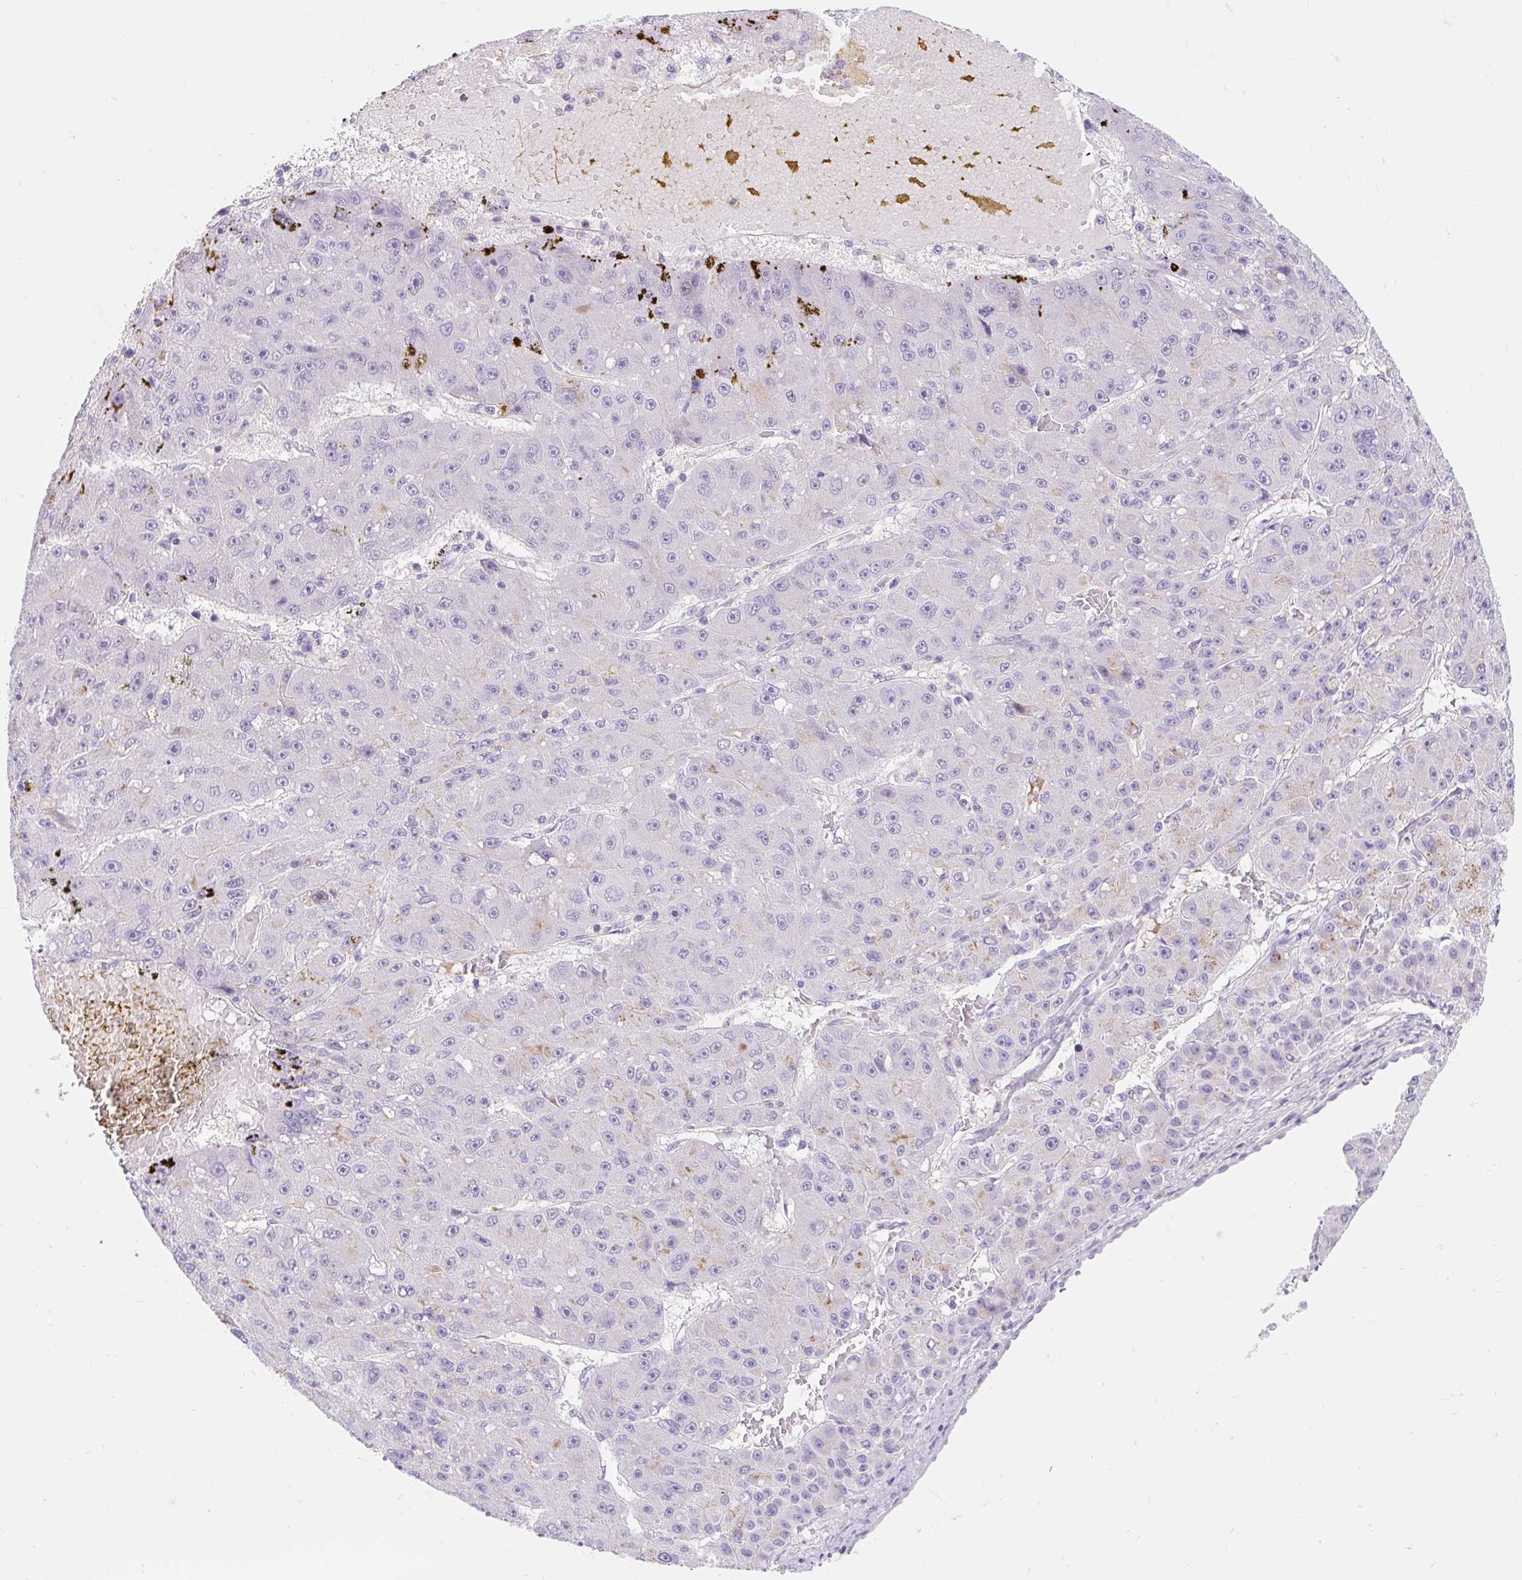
{"staining": {"intensity": "negative", "quantity": "none", "location": "none"}, "tissue": "liver cancer", "cell_type": "Tumor cells", "image_type": "cancer", "snomed": [{"axis": "morphology", "description": "Carcinoma, Hepatocellular, NOS"}, {"axis": "topography", "description": "Liver"}], "caption": "This is an immunohistochemistry photomicrograph of human liver cancer (hepatocellular carcinoma). There is no expression in tumor cells.", "gene": "SLC28A1", "patient": {"sex": "male", "age": 67}}